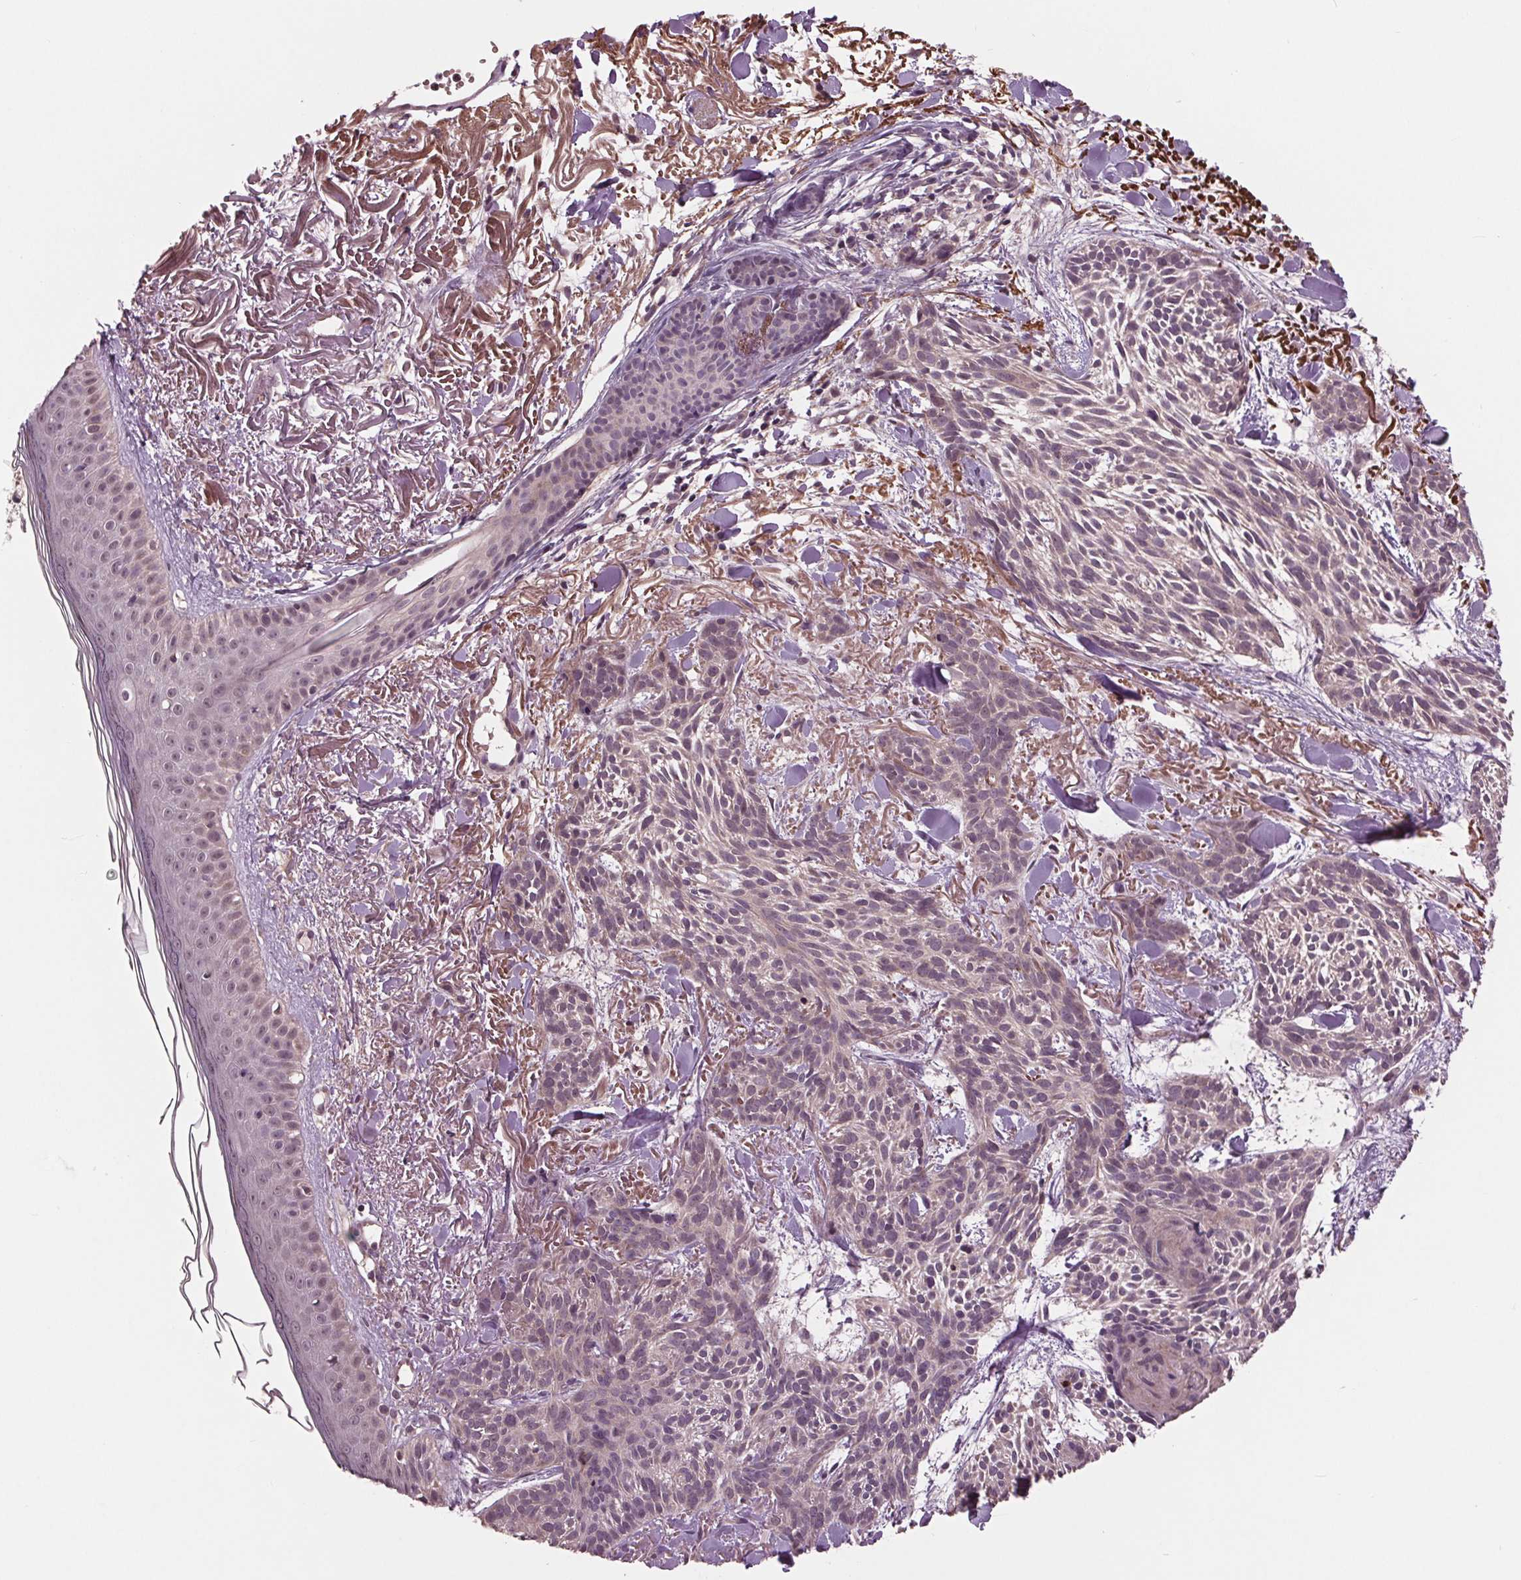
{"staining": {"intensity": "weak", "quantity": "25%-75%", "location": "cytoplasmic/membranous"}, "tissue": "skin cancer", "cell_type": "Tumor cells", "image_type": "cancer", "snomed": [{"axis": "morphology", "description": "Basal cell carcinoma"}, {"axis": "topography", "description": "Skin"}], "caption": "Skin cancer stained for a protein (brown) exhibits weak cytoplasmic/membranous positive expression in approximately 25%-75% of tumor cells.", "gene": "MAPK8", "patient": {"sex": "female", "age": 78}}